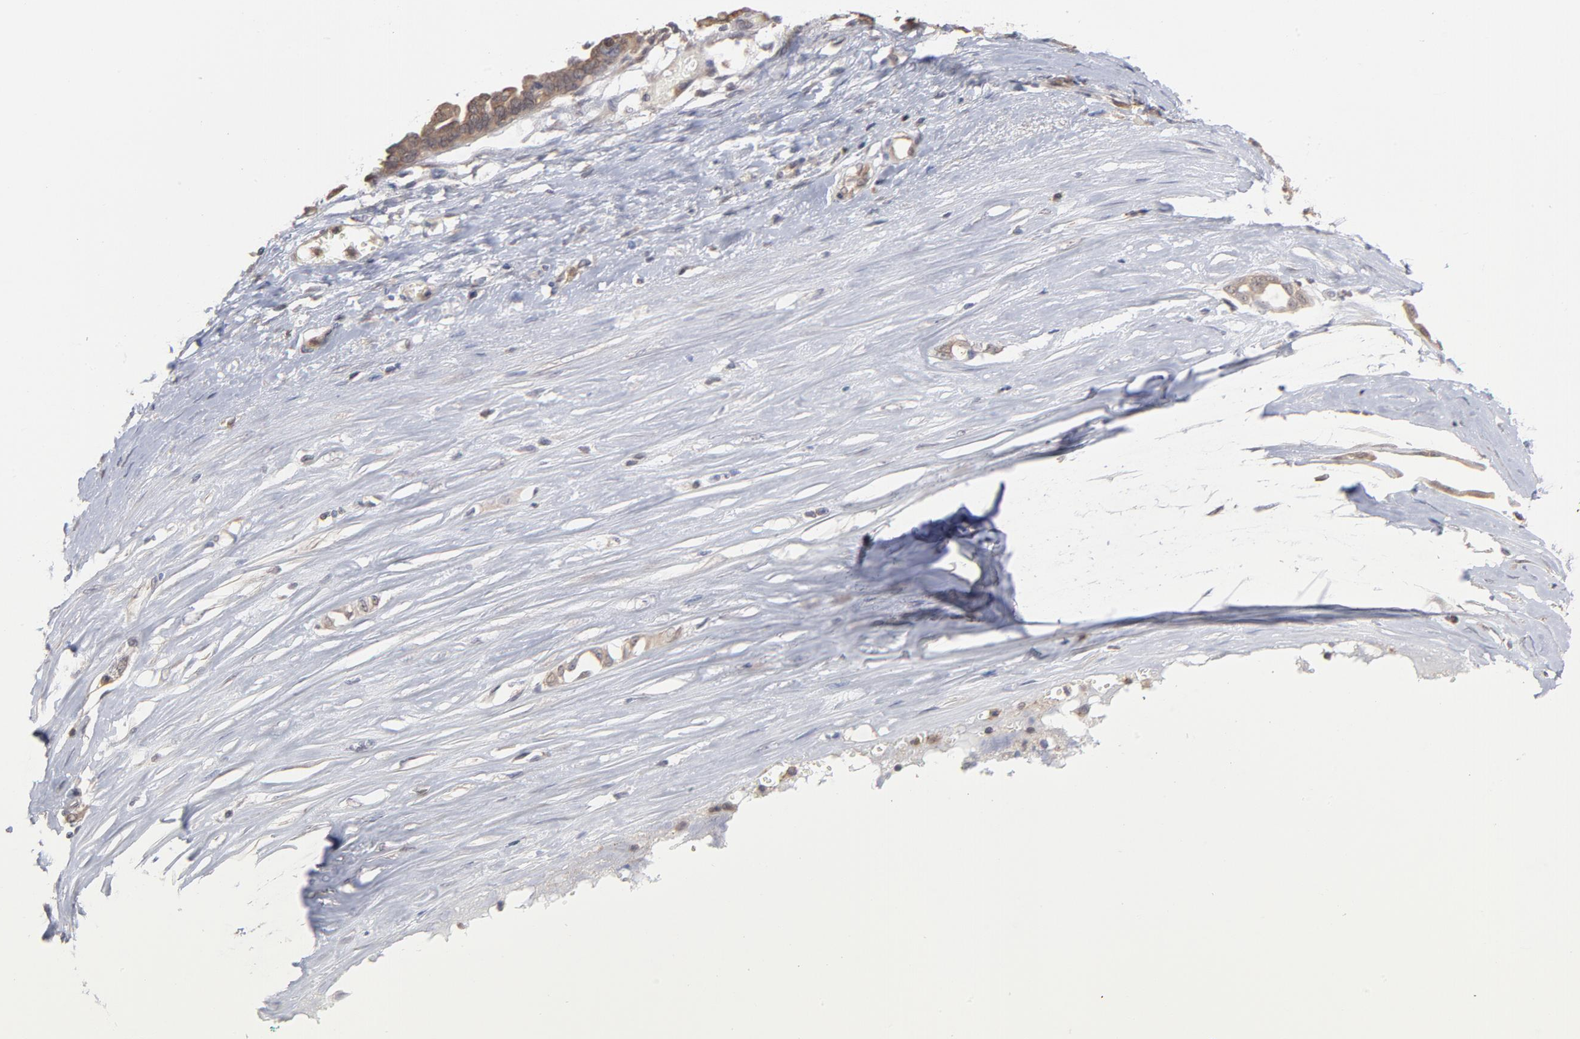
{"staining": {"intensity": "moderate", "quantity": "25%-75%", "location": "cytoplasmic/membranous"}, "tissue": "ovarian cancer", "cell_type": "Tumor cells", "image_type": "cancer", "snomed": [{"axis": "morphology", "description": "Cystadenocarcinoma, serous, NOS"}, {"axis": "topography", "description": "Ovary"}], "caption": "Brown immunohistochemical staining in ovarian cancer (serous cystadenocarcinoma) exhibits moderate cytoplasmic/membranous staining in about 25%-75% of tumor cells.", "gene": "MAP2K2", "patient": {"sex": "female", "age": 54}}